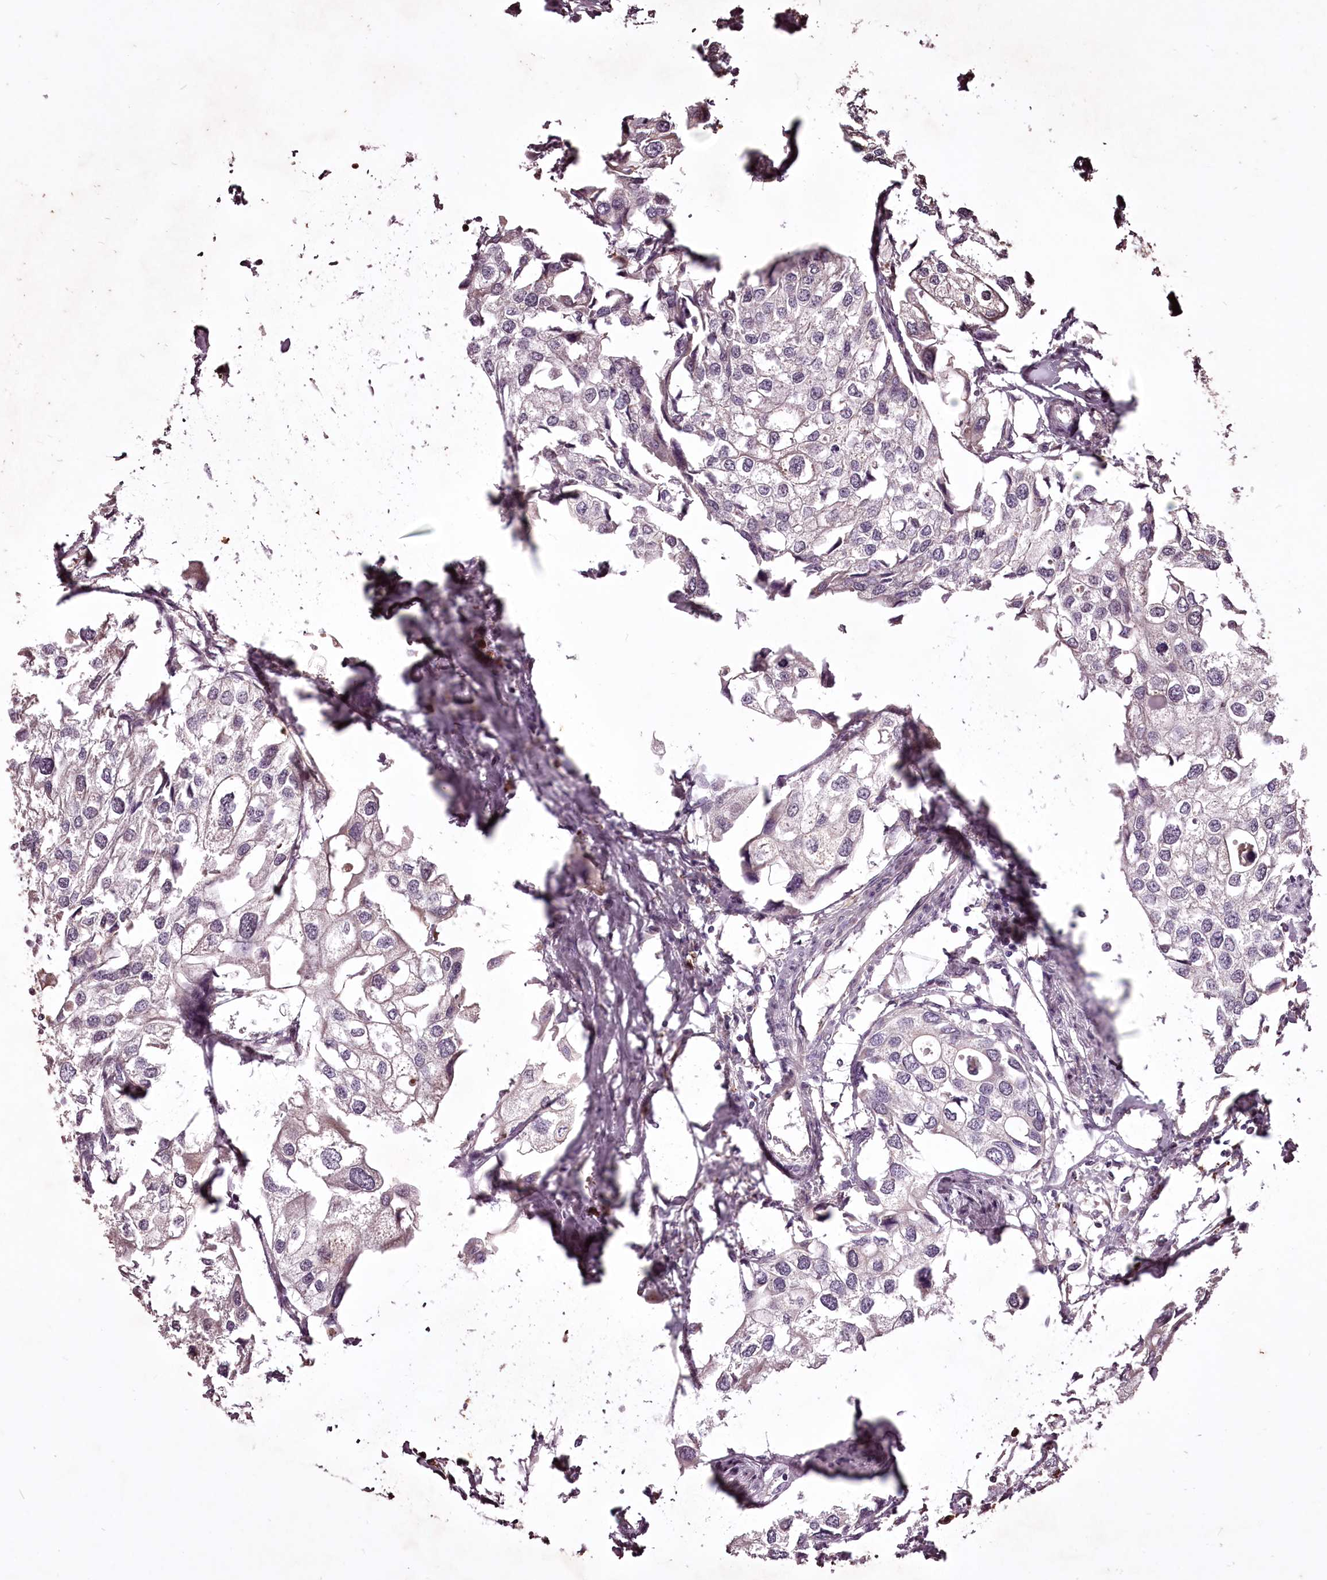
{"staining": {"intensity": "weak", "quantity": "<25%", "location": "cytoplasmic/membranous"}, "tissue": "urothelial cancer", "cell_type": "Tumor cells", "image_type": "cancer", "snomed": [{"axis": "morphology", "description": "Urothelial carcinoma, High grade"}, {"axis": "topography", "description": "Urinary bladder"}], "caption": "Tumor cells are negative for brown protein staining in high-grade urothelial carcinoma.", "gene": "ADRA1D", "patient": {"sex": "male", "age": 64}}